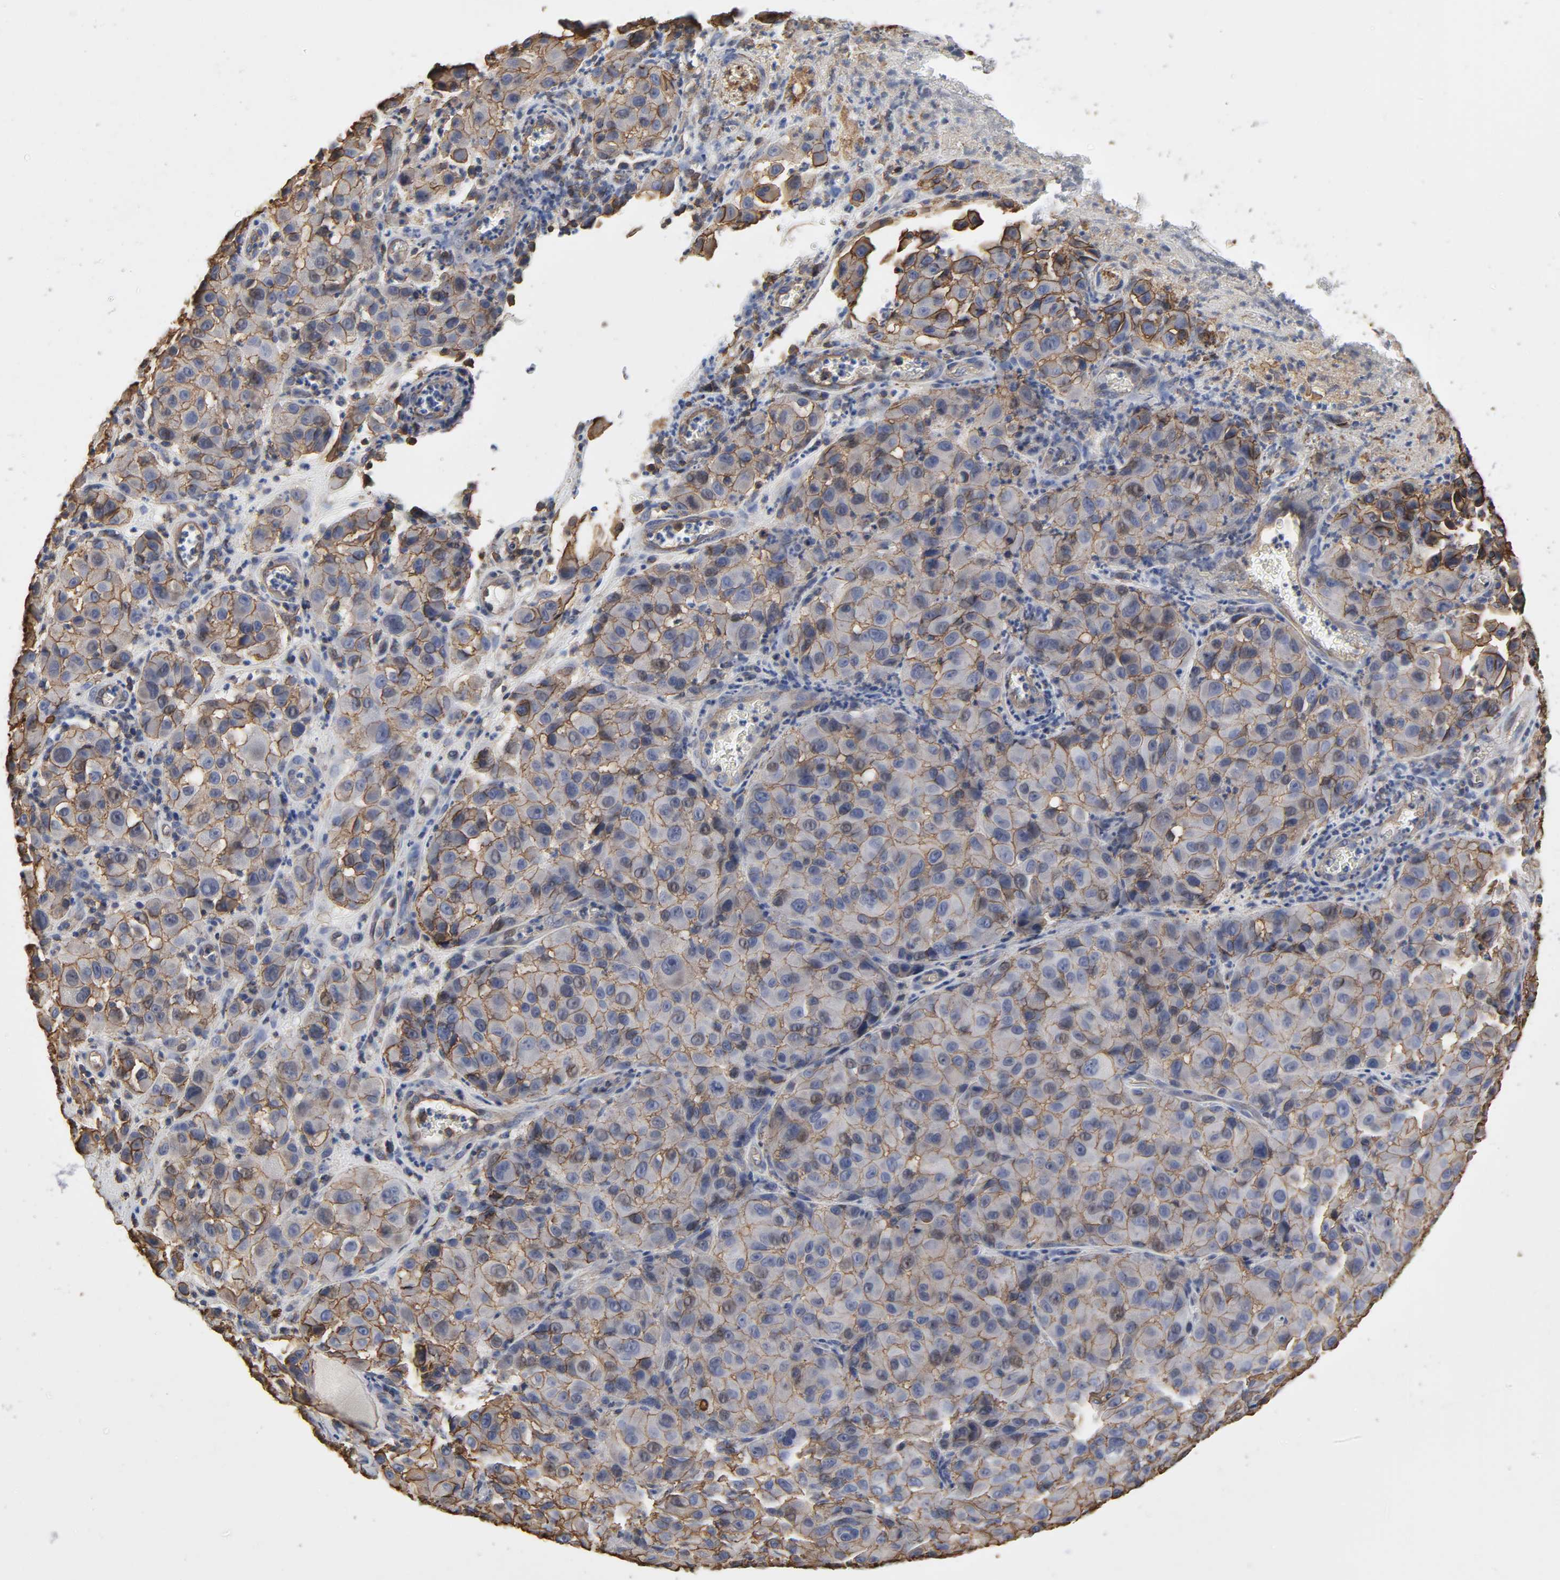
{"staining": {"intensity": "weak", "quantity": ">75%", "location": "cytoplasmic/membranous"}, "tissue": "melanoma", "cell_type": "Tumor cells", "image_type": "cancer", "snomed": [{"axis": "morphology", "description": "Malignant melanoma, NOS"}, {"axis": "topography", "description": "Skin"}], "caption": "A photomicrograph of human melanoma stained for a protein shows weak cytoplasmic/membranous brown staining in tumor cells. (DAB (3,3'-diaminobenzidine) IHC with brightfield microscopy, high magnification).", "gene": "ANXA2", "patient": {"sex": "female", "age": 21}}